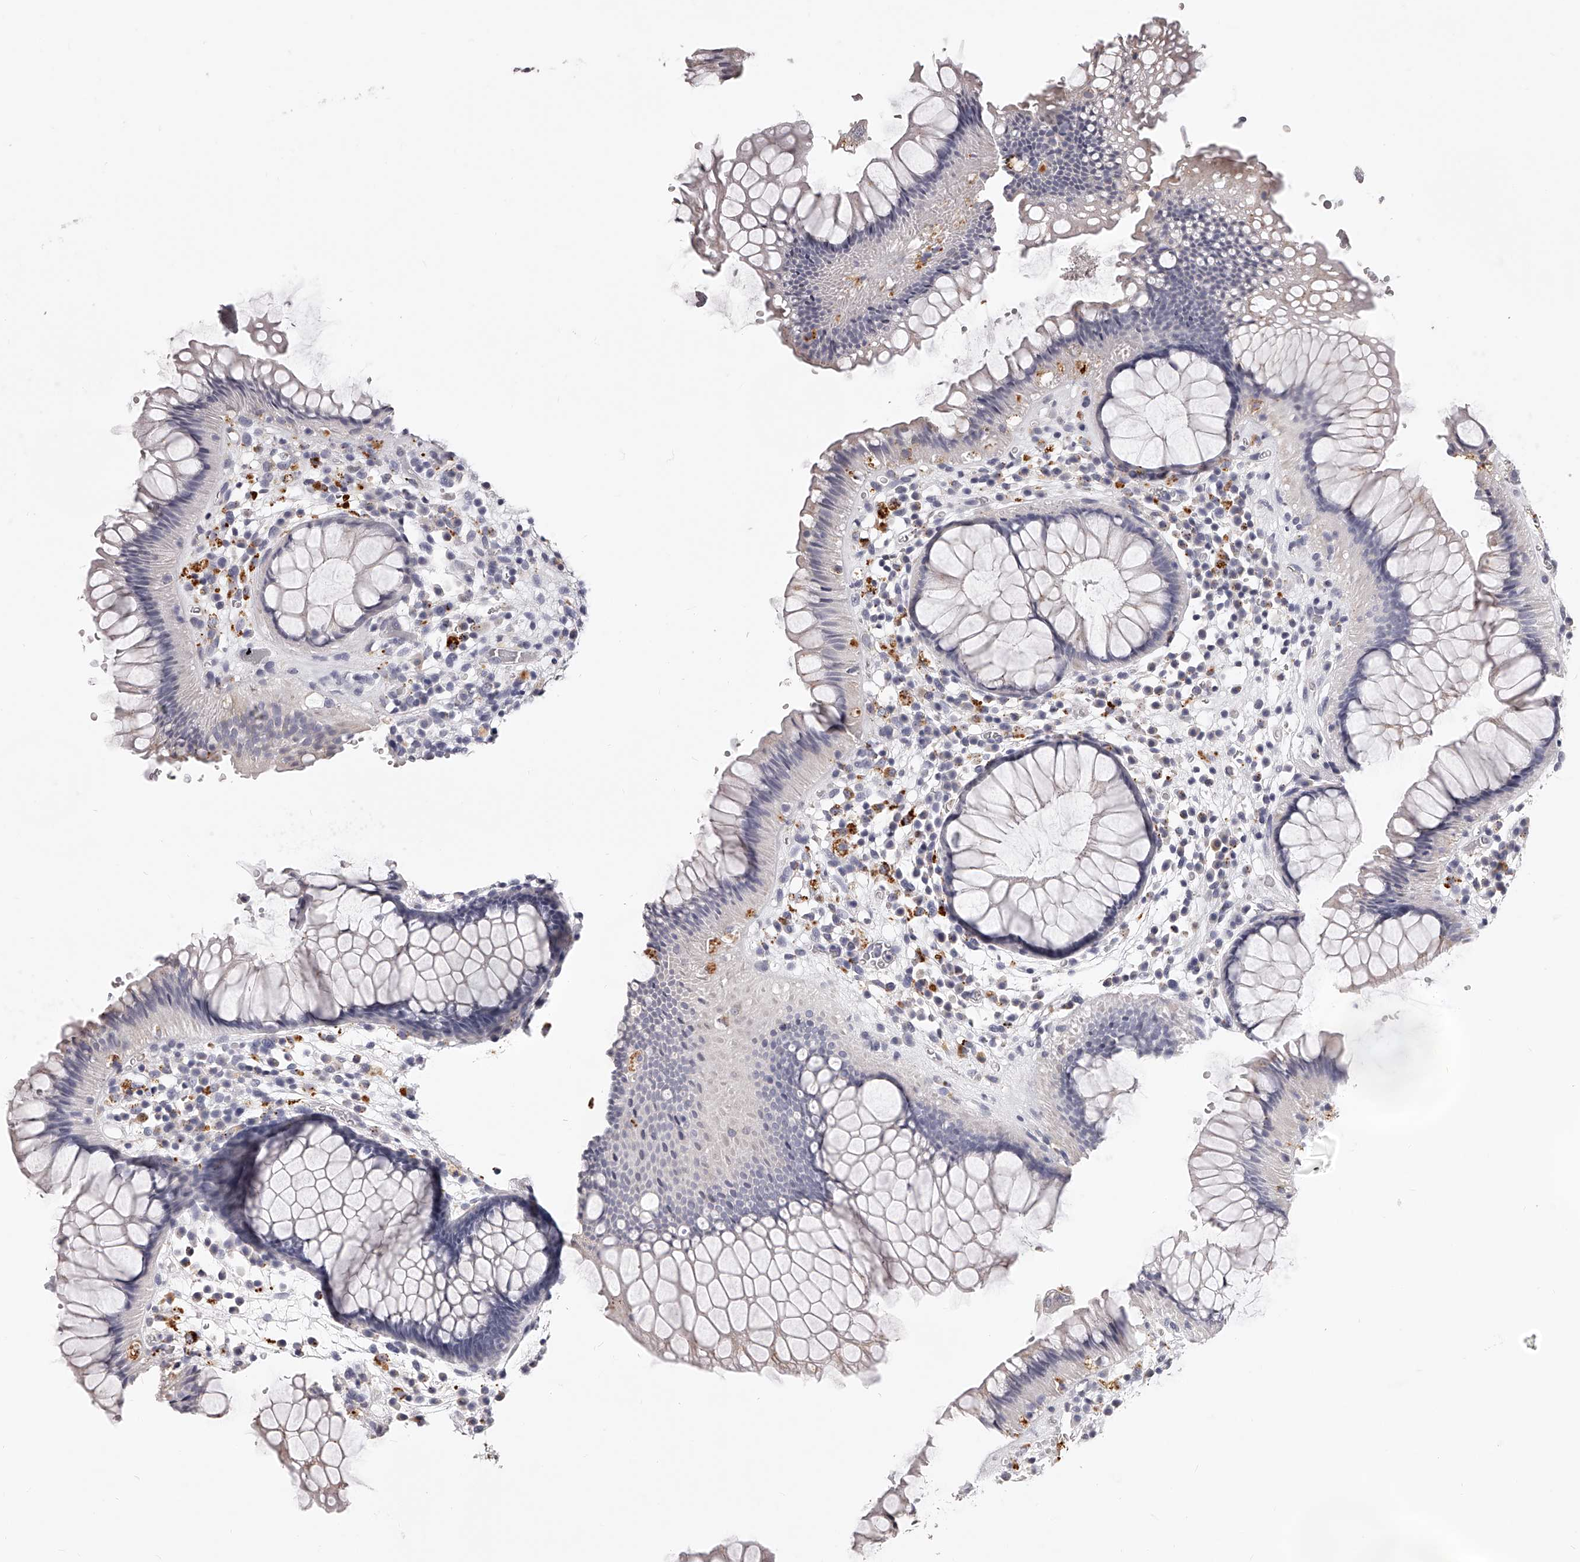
{"staining": {"intensity": "negative", "quantity": "none", "location": "none"}, "tissue": "rectum", "cell_type": "Glandular cells", "image_type": "normal", "snomed": [{"axis": "morphology", "description": "Normal tissue, NOS"}, {"axis": "topography", "description": "Rectum"}], "caption": "This is an IHC histopathology image of normal human rectum. There is no staining in glandular cells.", "gene": "DMRT1", "patient": {"sex": "male", "age": 51}}